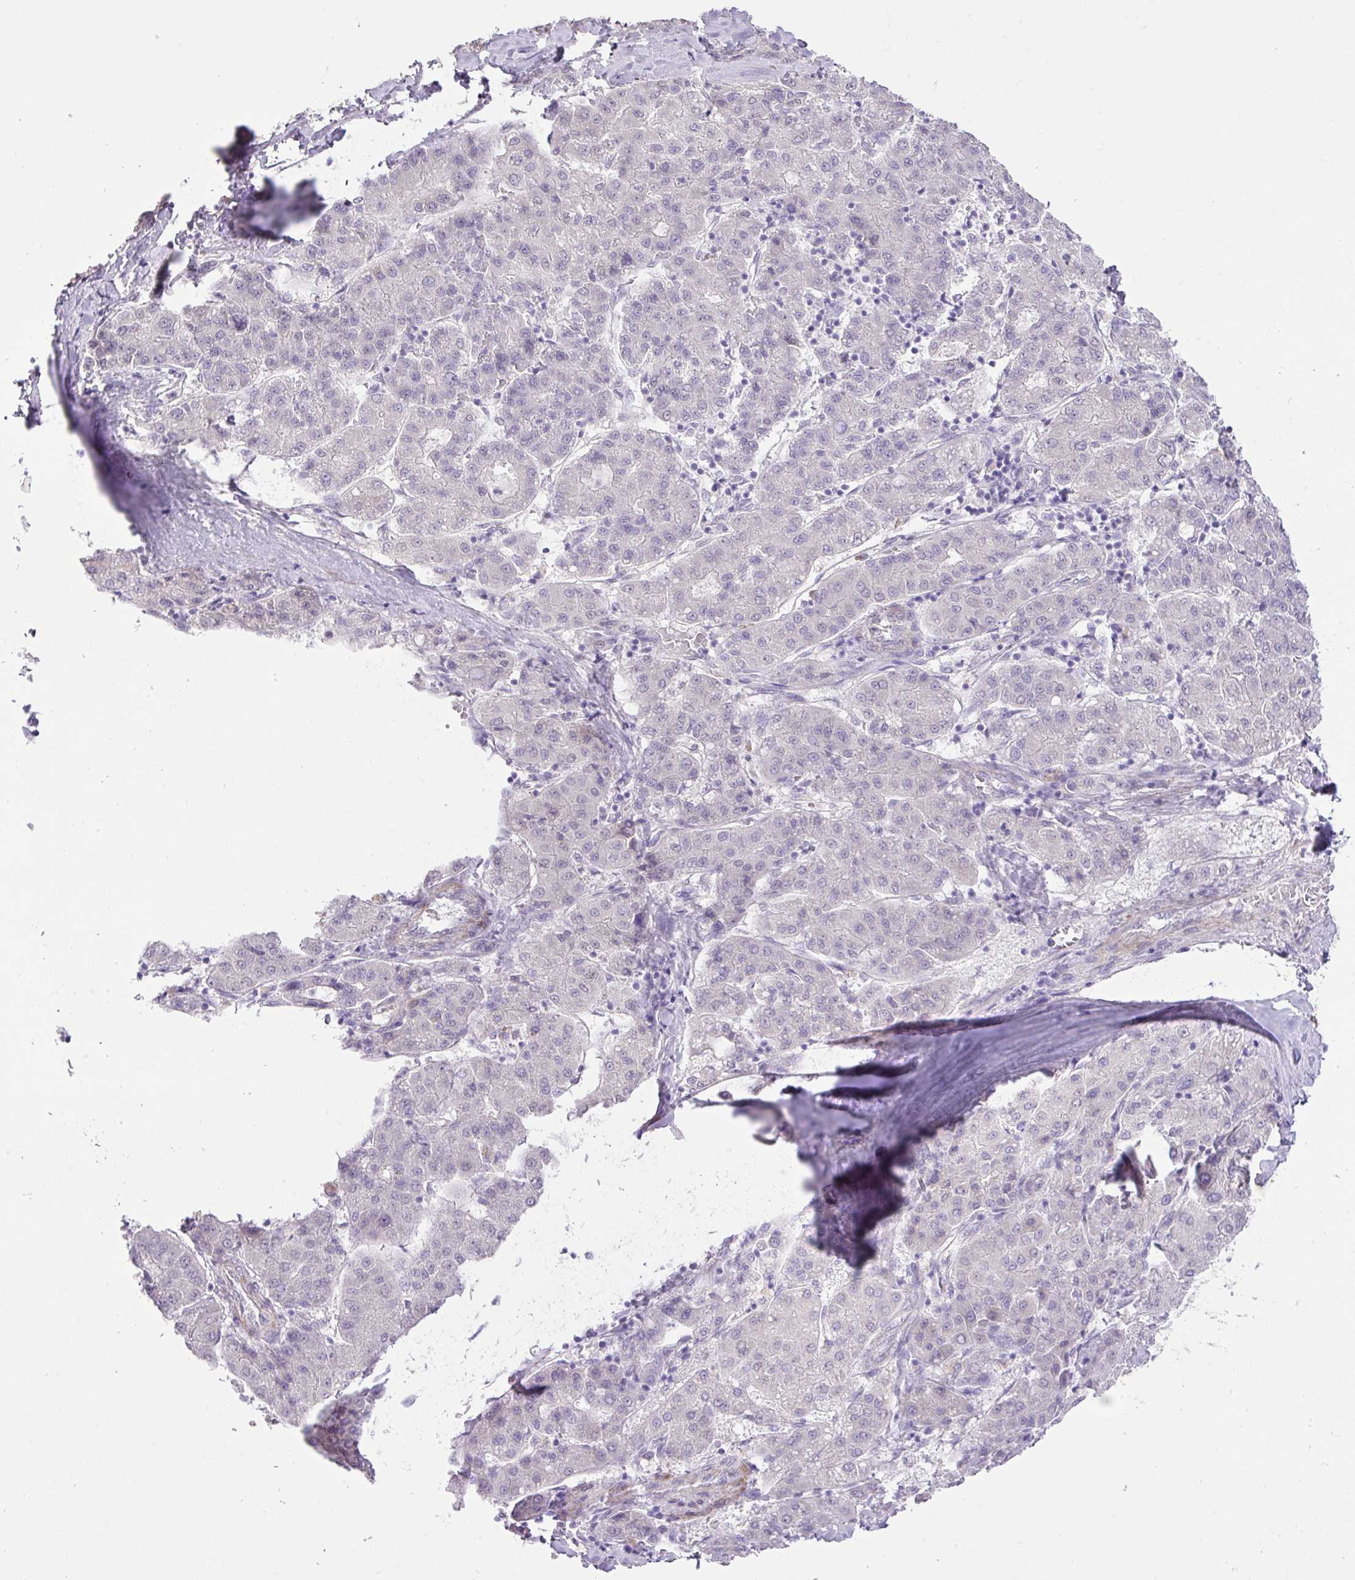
{"staining": {"intensity": "negative", "quantity": "none", "location": "none"}, "tissue": "liver cancer", "cell_type": "Tumor cells", "image_type": "cancer", "snomed": [{"axis": "morphology", "description": "Carcinoma, Hepatocellular, NOS"}, {"axis": "topography", "description": "Liver"}], "caption": "IHC micrograph of neoplastic tissue: human liver cancer (hepatocellular carcinoma) stained with DAB (3,3'-diaminobenzidine) demonstrates no significant protein positivity in tumor cells.", "gene": "DIP2A", "patient": {"sex": "male", "age": 65}}